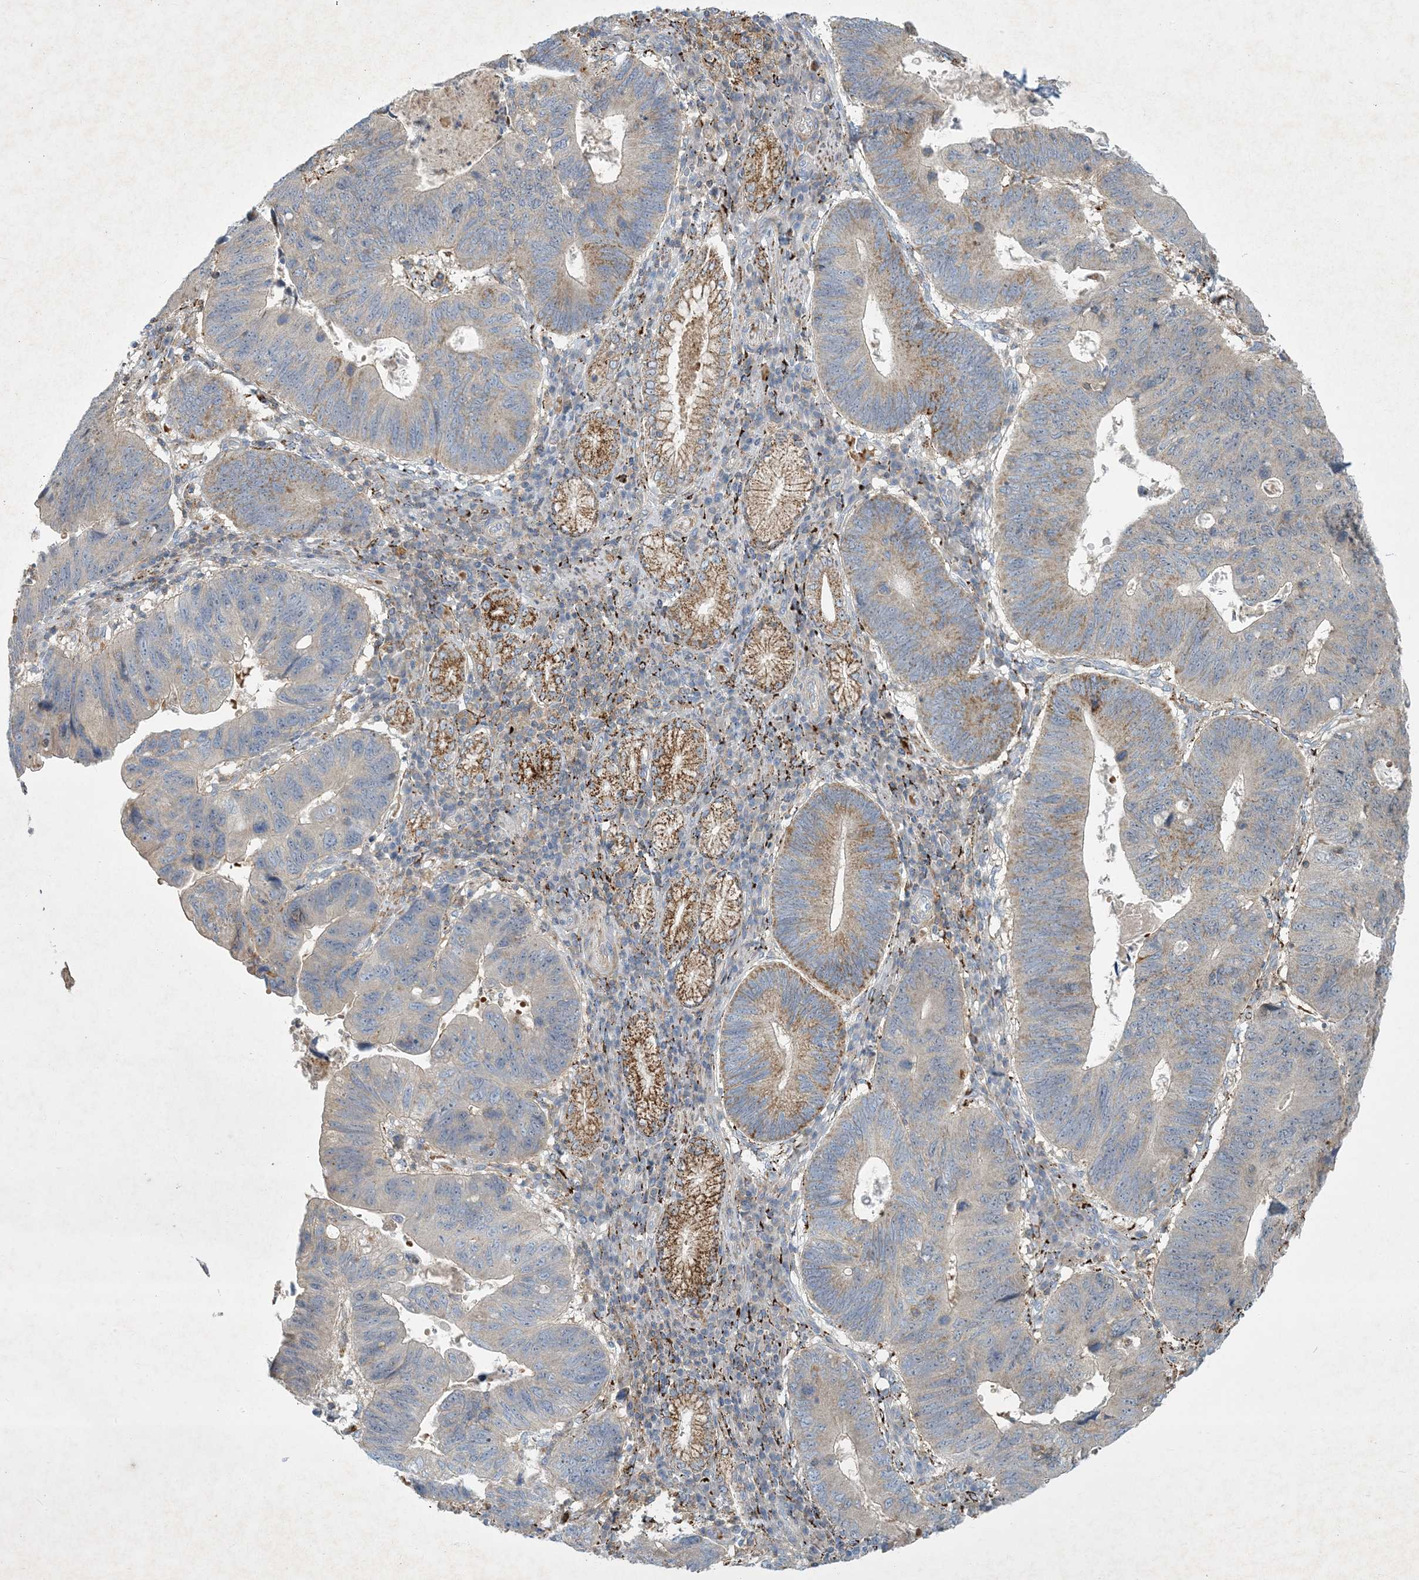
{"staining": {"intensity": "moderate", "quantity": "25%-75%", "location": "cytoplasmic/membranous"}, "tissue": "stomach cancer", "cell_type": "Tumor cells", "image_type": "cancer", "snomed": [{"axis": "morphology", "description": "Adenocarcinoma, NOS"}, {"axis": "topography", "description": "Stomach"}], "caption": "Protein staining of stomach adenocarcinoma tissue demonstrates moderate cytoplasmic/membranous positivity in approximately 25%-75% of tumor cells. The protein of interest is shown in brown color, while the nuclei are stained blue.", "gene": "LTN1", "patient": {"sex": "male", "age": 59}}